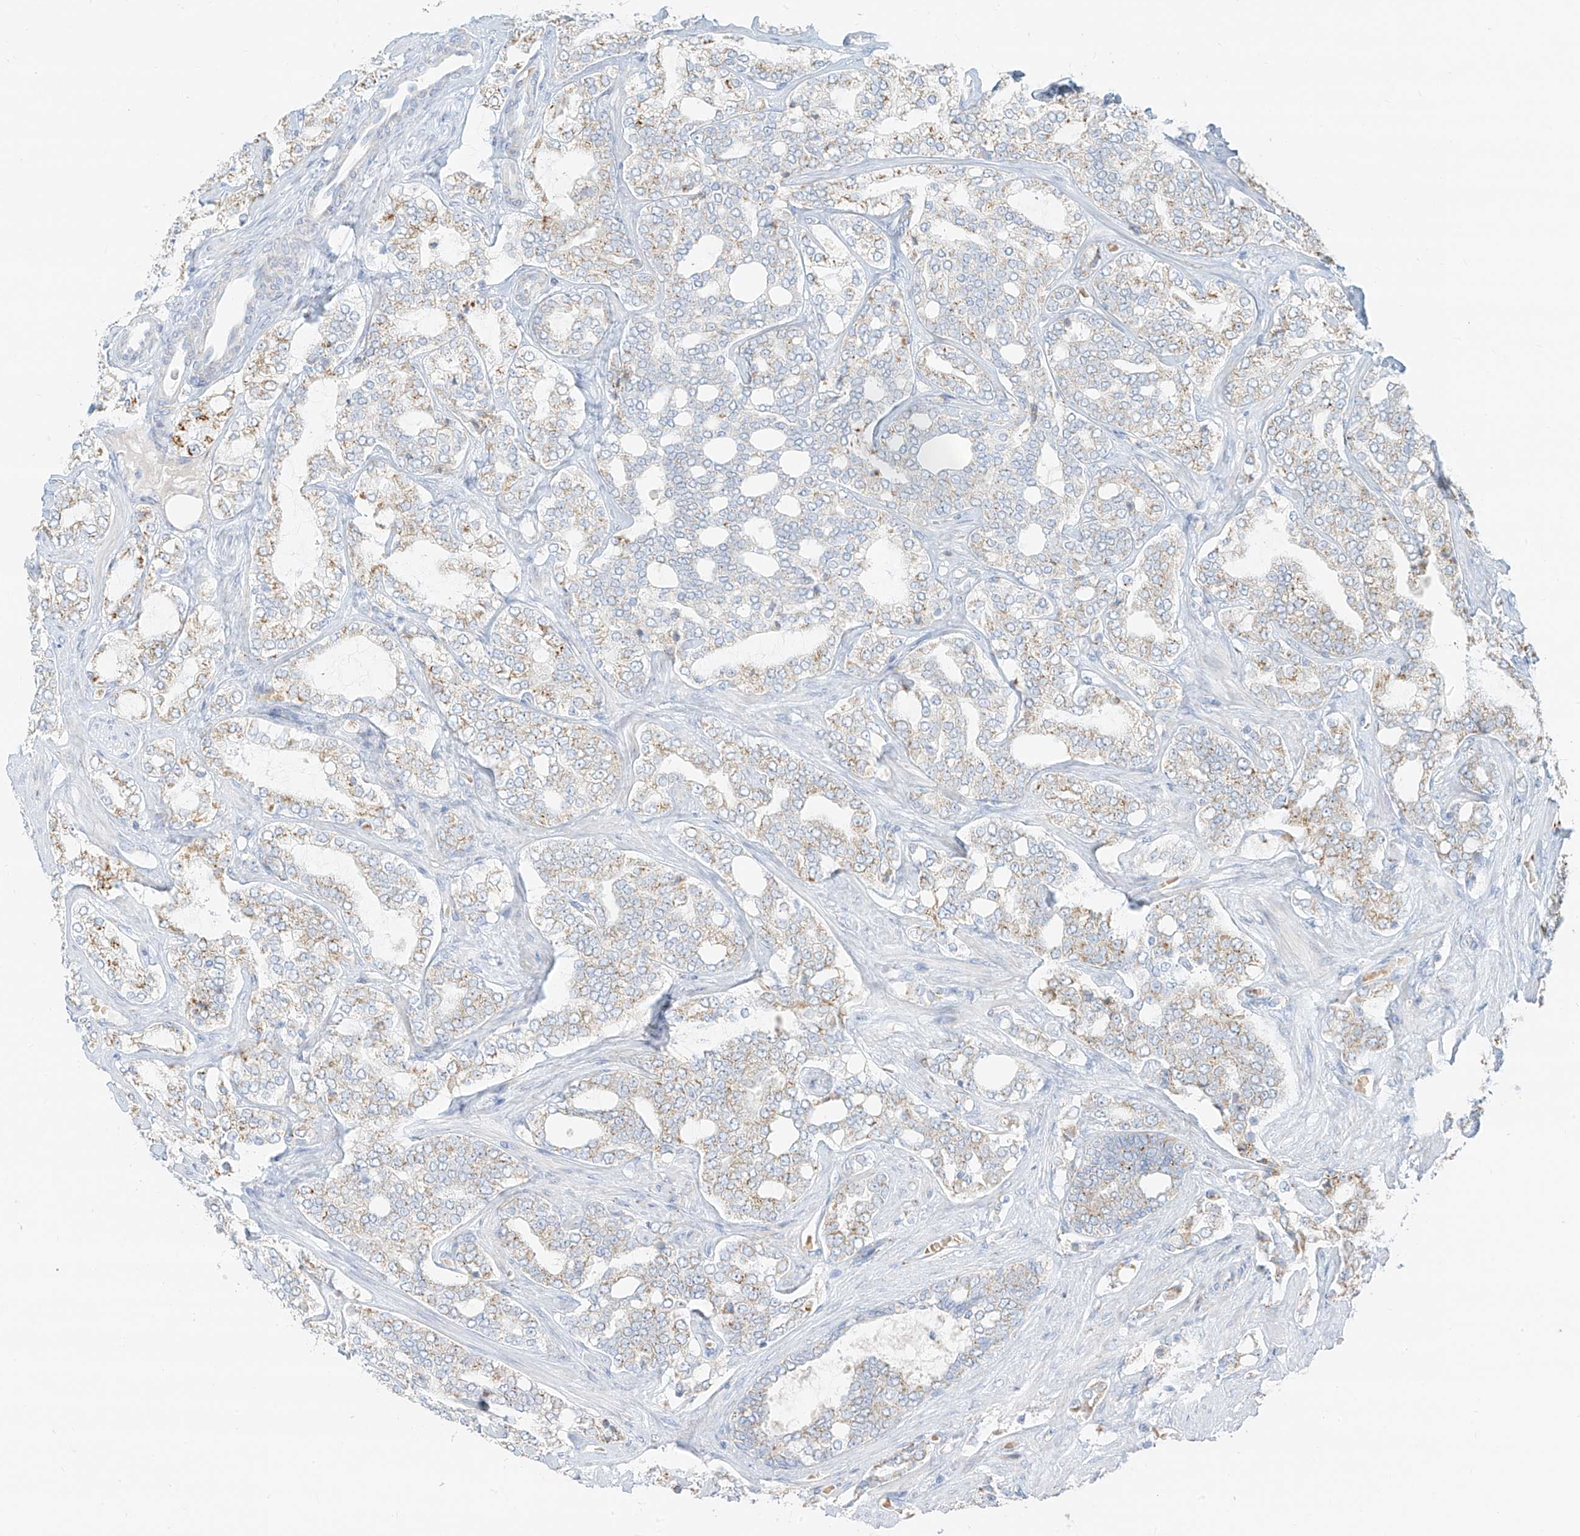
{"staining": {"intensity": "moderate", "quantity": "25%-75%", "location": "cytoplasmic/membranous"}, "tissue": "prostate cancer", "cell_type": "Tumor cells", "image_type": "cancer", "snomed": [{"axis": "morphology", "description": "Adenocarcinoma, High grade"}, {"axis": "topography", "description": "Prostate"}], "caption": "This micrograph exhibits prostate cancer stained with immunohistochemistry to label a protein in brown. The cytoplasmic/membranous of tumor cells show moderate positivity for the protein. Nuclei are counter-stained blue.", "gene": "TMEM87B", "patient": {"sex": "male", "age": 64}}